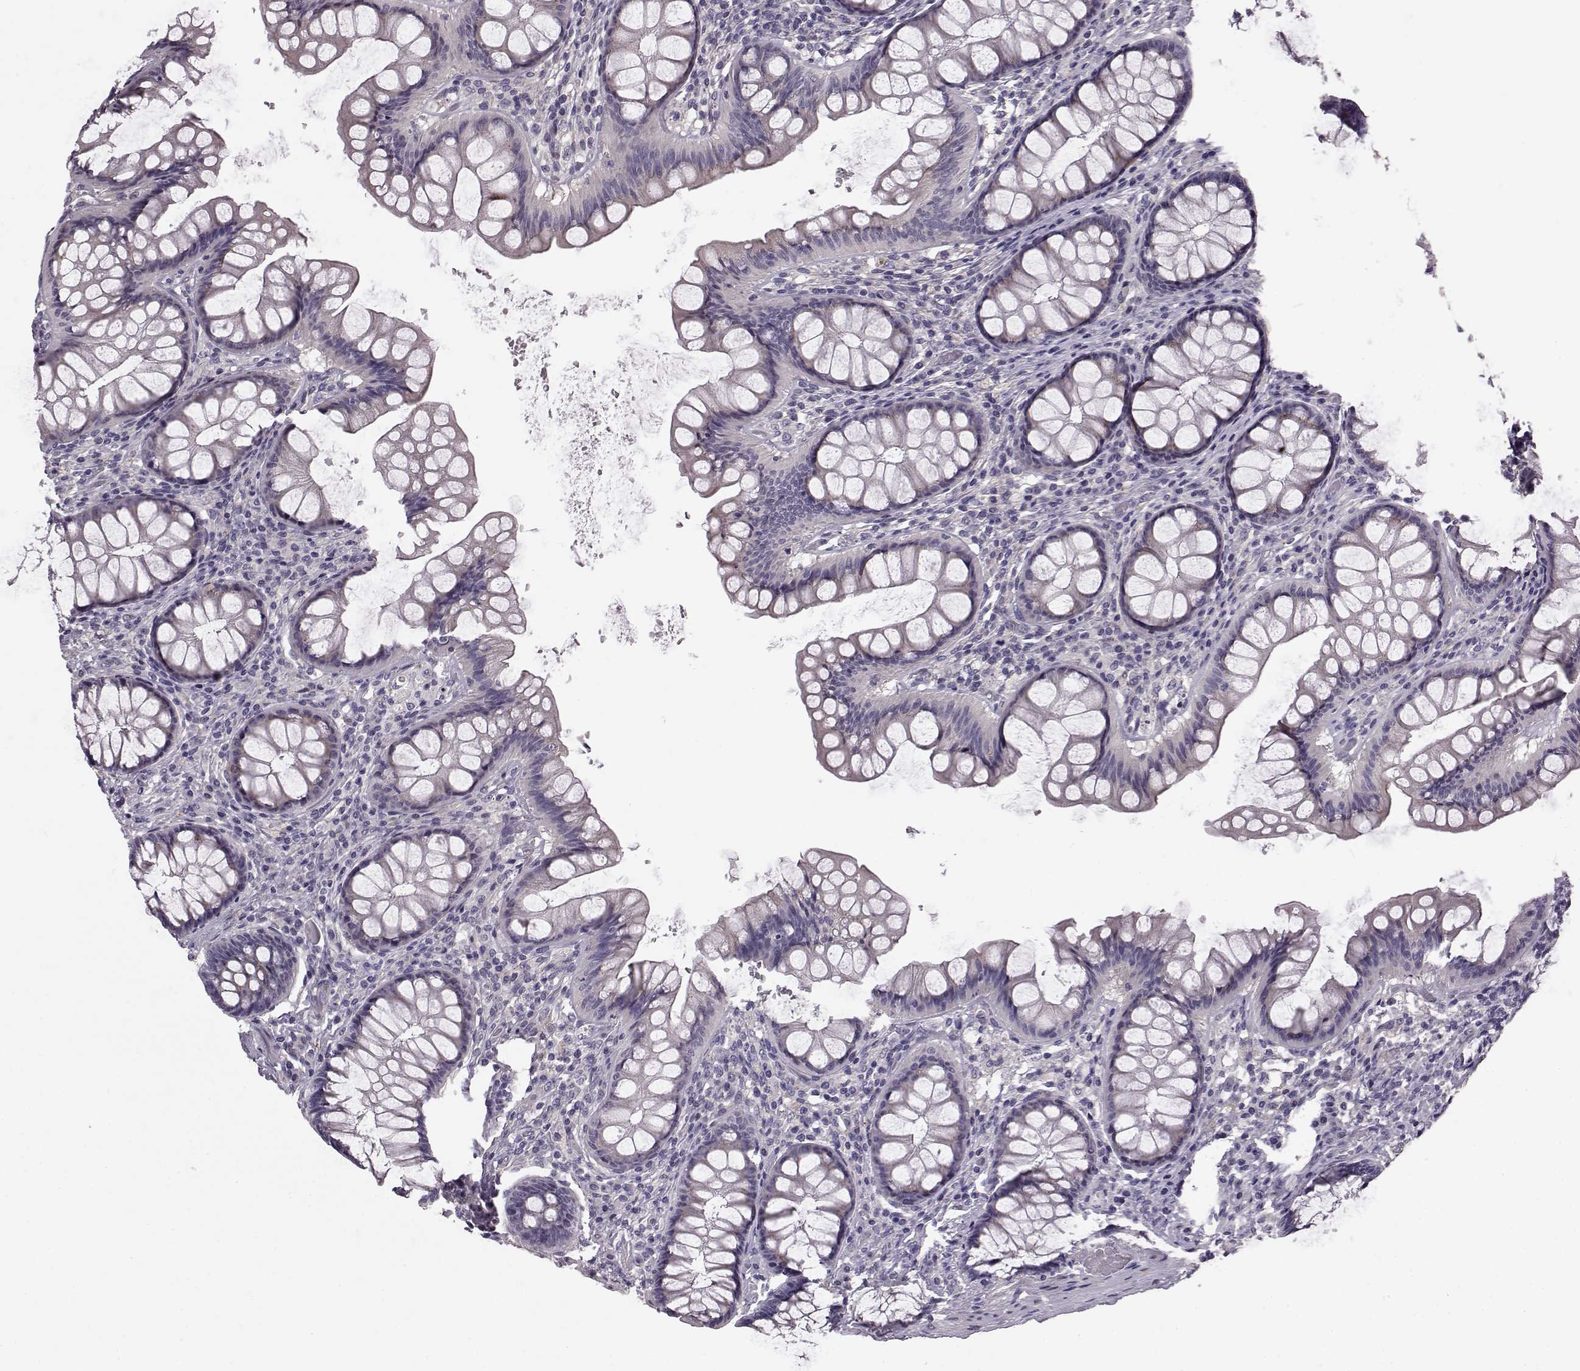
{"staining": {"intensity": "negative", "quantity": "none", "location": "none"}, "tissue": "colon", "cell_type": "Endothelial cells", "image_type": "normal", "snomed": [{"axis": "morphology", "description": "Normal tissue, NOS"}, {"axis": "topography", "description": "Colon"}], "caption": "The immunohistochemistry (IHC) photomicrograph has no significant positivity in endothelial cells of colon. The staining was performed using DAB to visualize the protein expression in brown, while the nuclei were stained in blue with hematoxylin (Magnification: 20x).", "gene": "GRK1", "patient": {"sex": "female", "age": 65}}